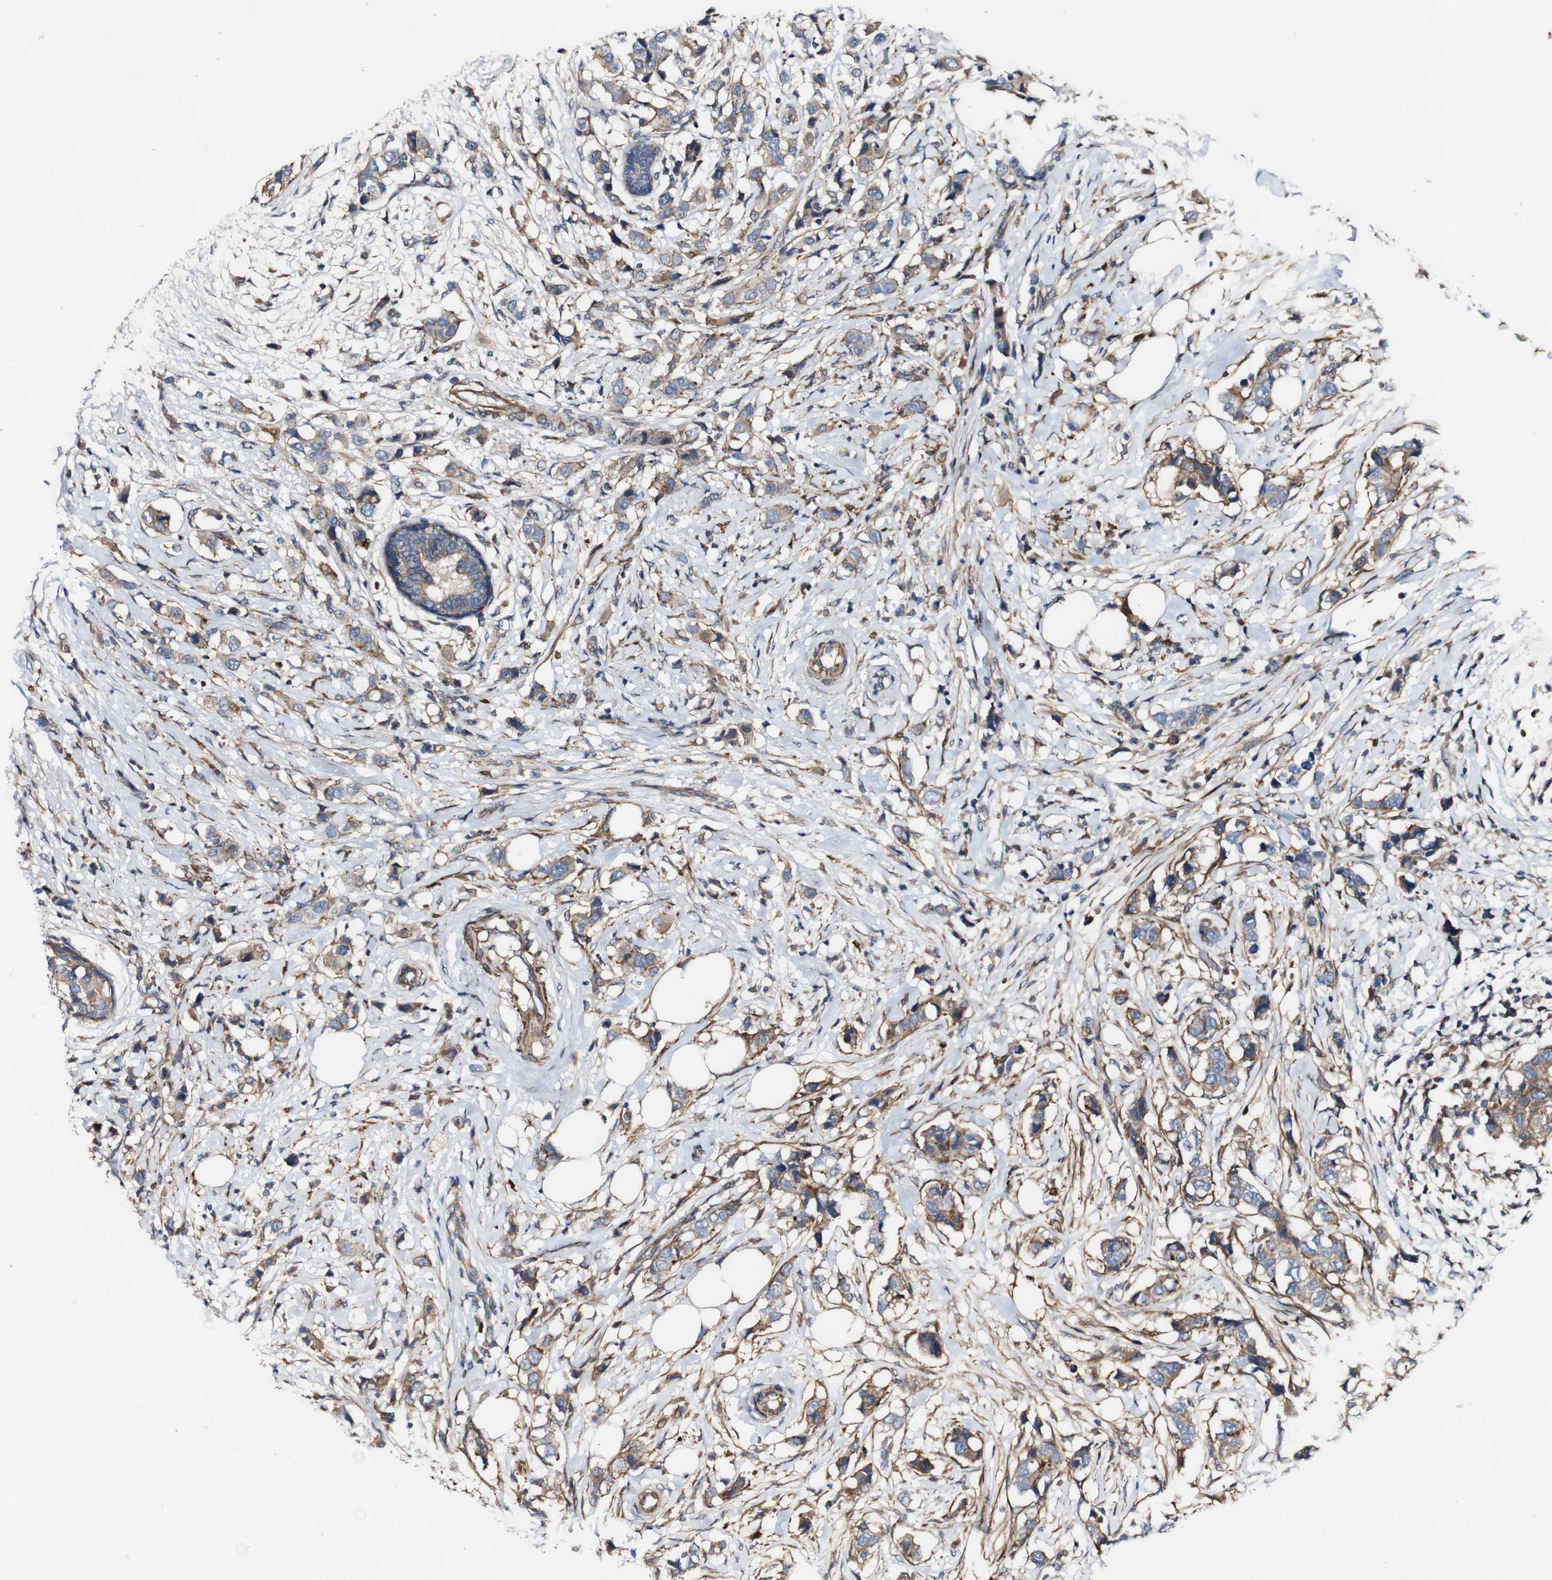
{"staining": {"intensity": "weak", "quantity": ">75%", "location": "cytoplasmic/membranous"}, "tissue": "breast cancer", "cell_type": "Tumor cells", "image_type": "cancer", "snomed": [{"axis": "morphology", "description": "Normal tissue, NOS"}, {"axis": "morphology", "description": "Duct carcinoma"}, {"axis": "topography", "description": "Breast"}], "caption": "Immunohistochemistry micrograph of breast cancer stained for a protein (brown), which demonstrates low levels of weak cytoplasmic/membranous expression in about >75% of tumor cells.", "gene": "GSDME", "patient": {"sex": "female", "age": 50}}